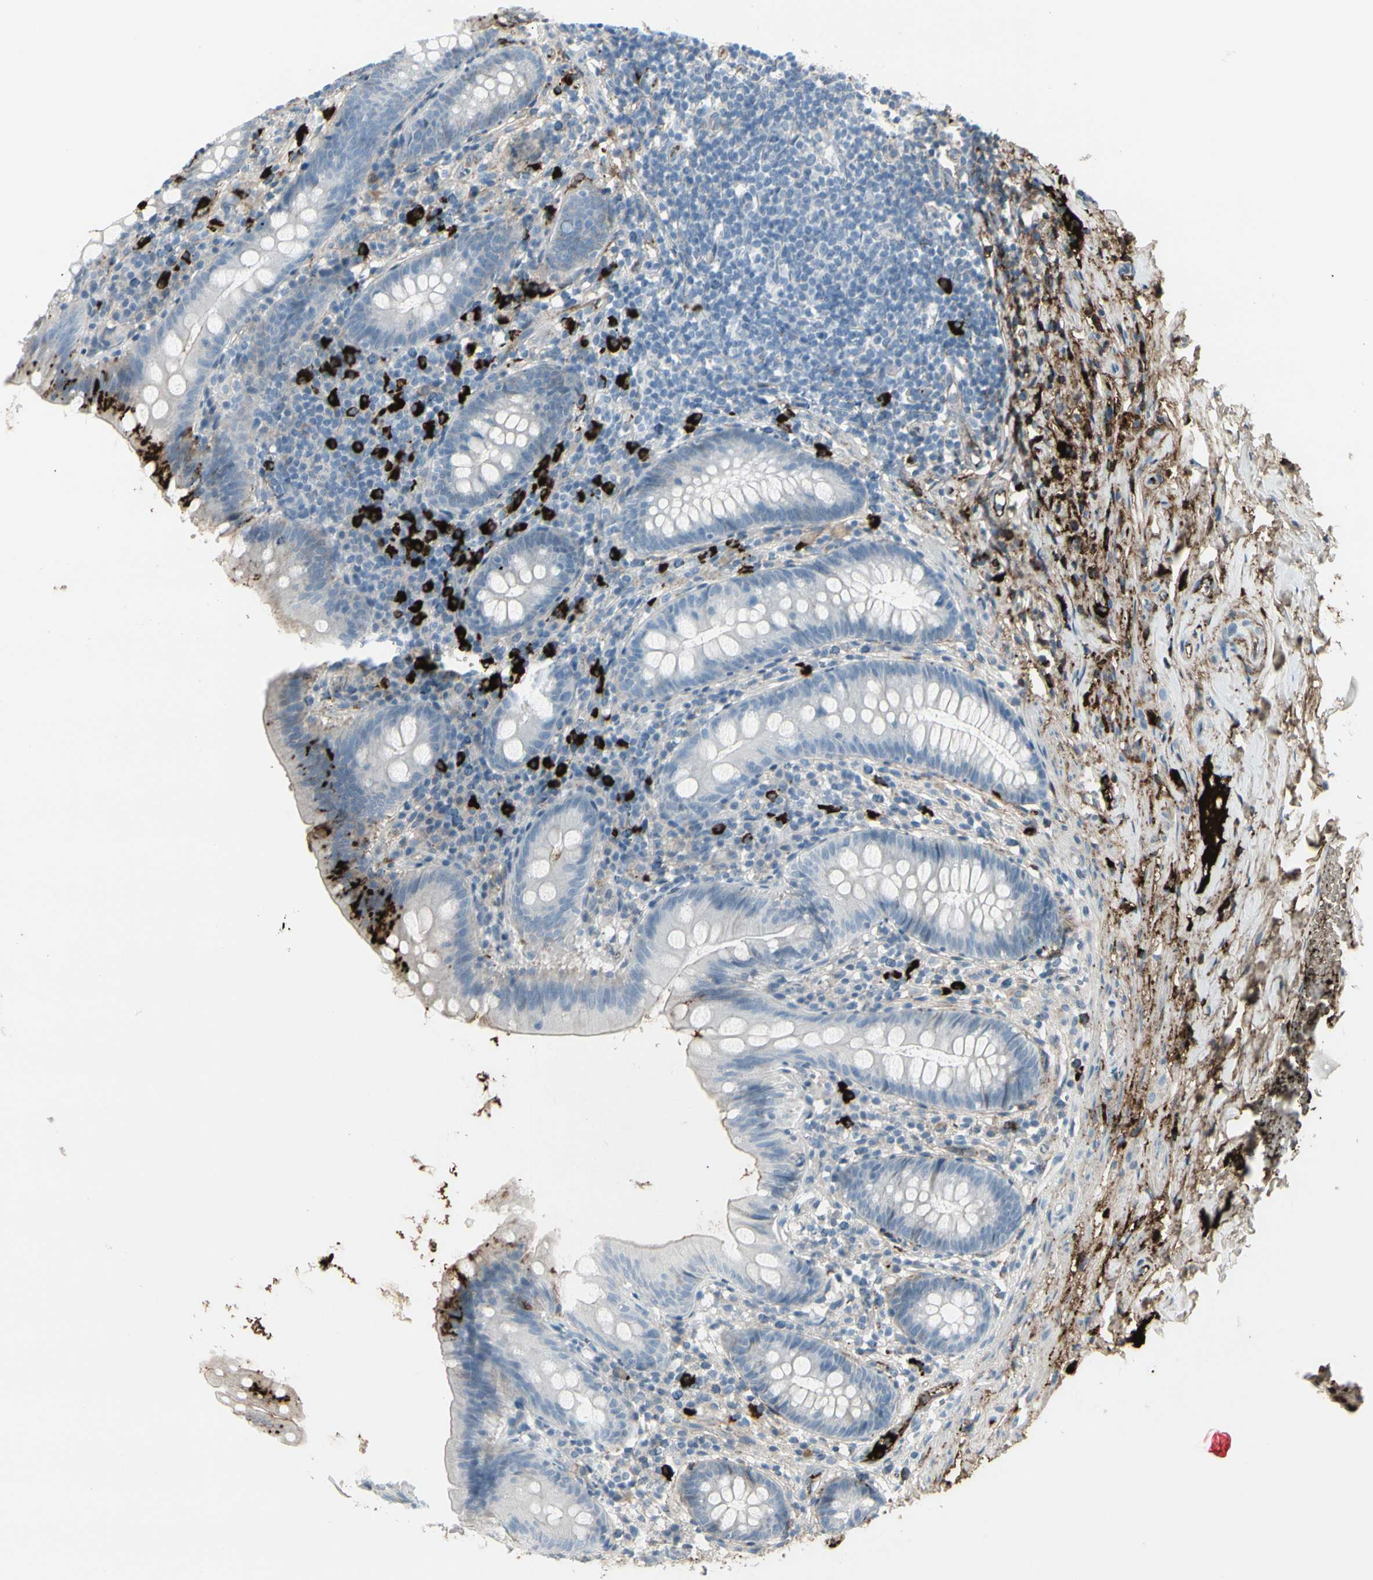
{"staining": {"intensity": "negative", "quantity": "none", "location": "none"}, "tissue": "appendix", "cell_type": "Glandular cells", "image_type": "normal", "snomed": [{"axis": "morphology", "description": "Normal tissue, NOS"}, {"axis": "topography", "description": "Appendix"}], "caption": "This histopathology image is of unremarkable appendix stained with immunohistochemistry to label a protein in brown with the nuclei are counter-stained blue. There is no staining in glandular cells. (DAB IHC with hematoxylin counter stain).", "gene": "IGHG1", "patient": {"sex": "male", "age": 52}}